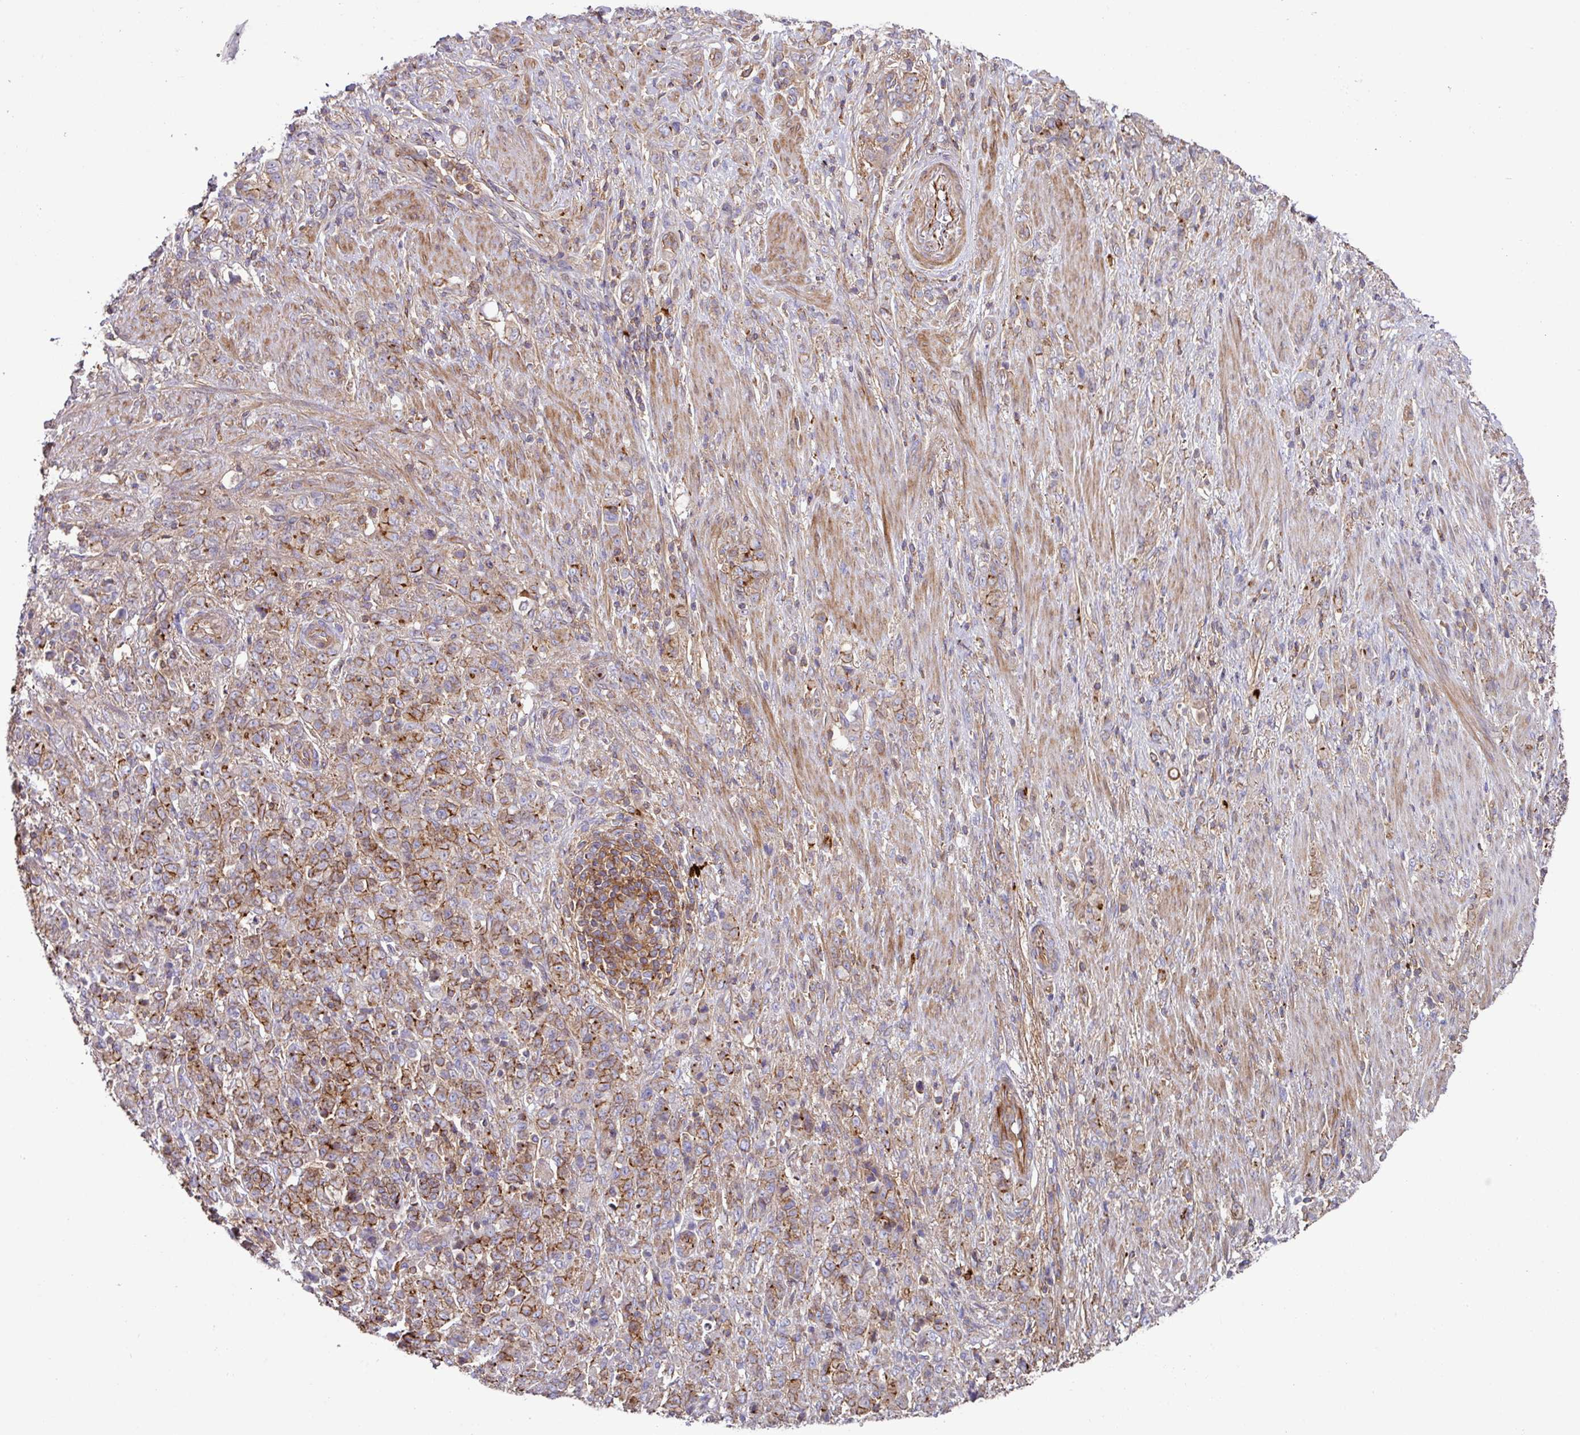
{"staining": {"intensity": "moderate", "quantity": "25%-75%", "location": "cytoplasmic/membranous"}, "tissue": "stomach cancer", "cell_type": "Tumor cells", "image_type": "cancer", "snomed": [{"axis": "morphology", "description": "Adenocarcinoma, NOS"}, {"axis": "topography", "description": "Stomach"}], "caption": "A brown stain labels moderate cytoplasmic/membranous expression of a protein in human stomach cancer (adenocarcinoma) tumor cells. (Stains: DAB in brown, nuclei in blue, Microscopy: brightfield microscopy at high magnification).", "gene": "RIC1", "patient": {"sex": "female", "age": 79}}